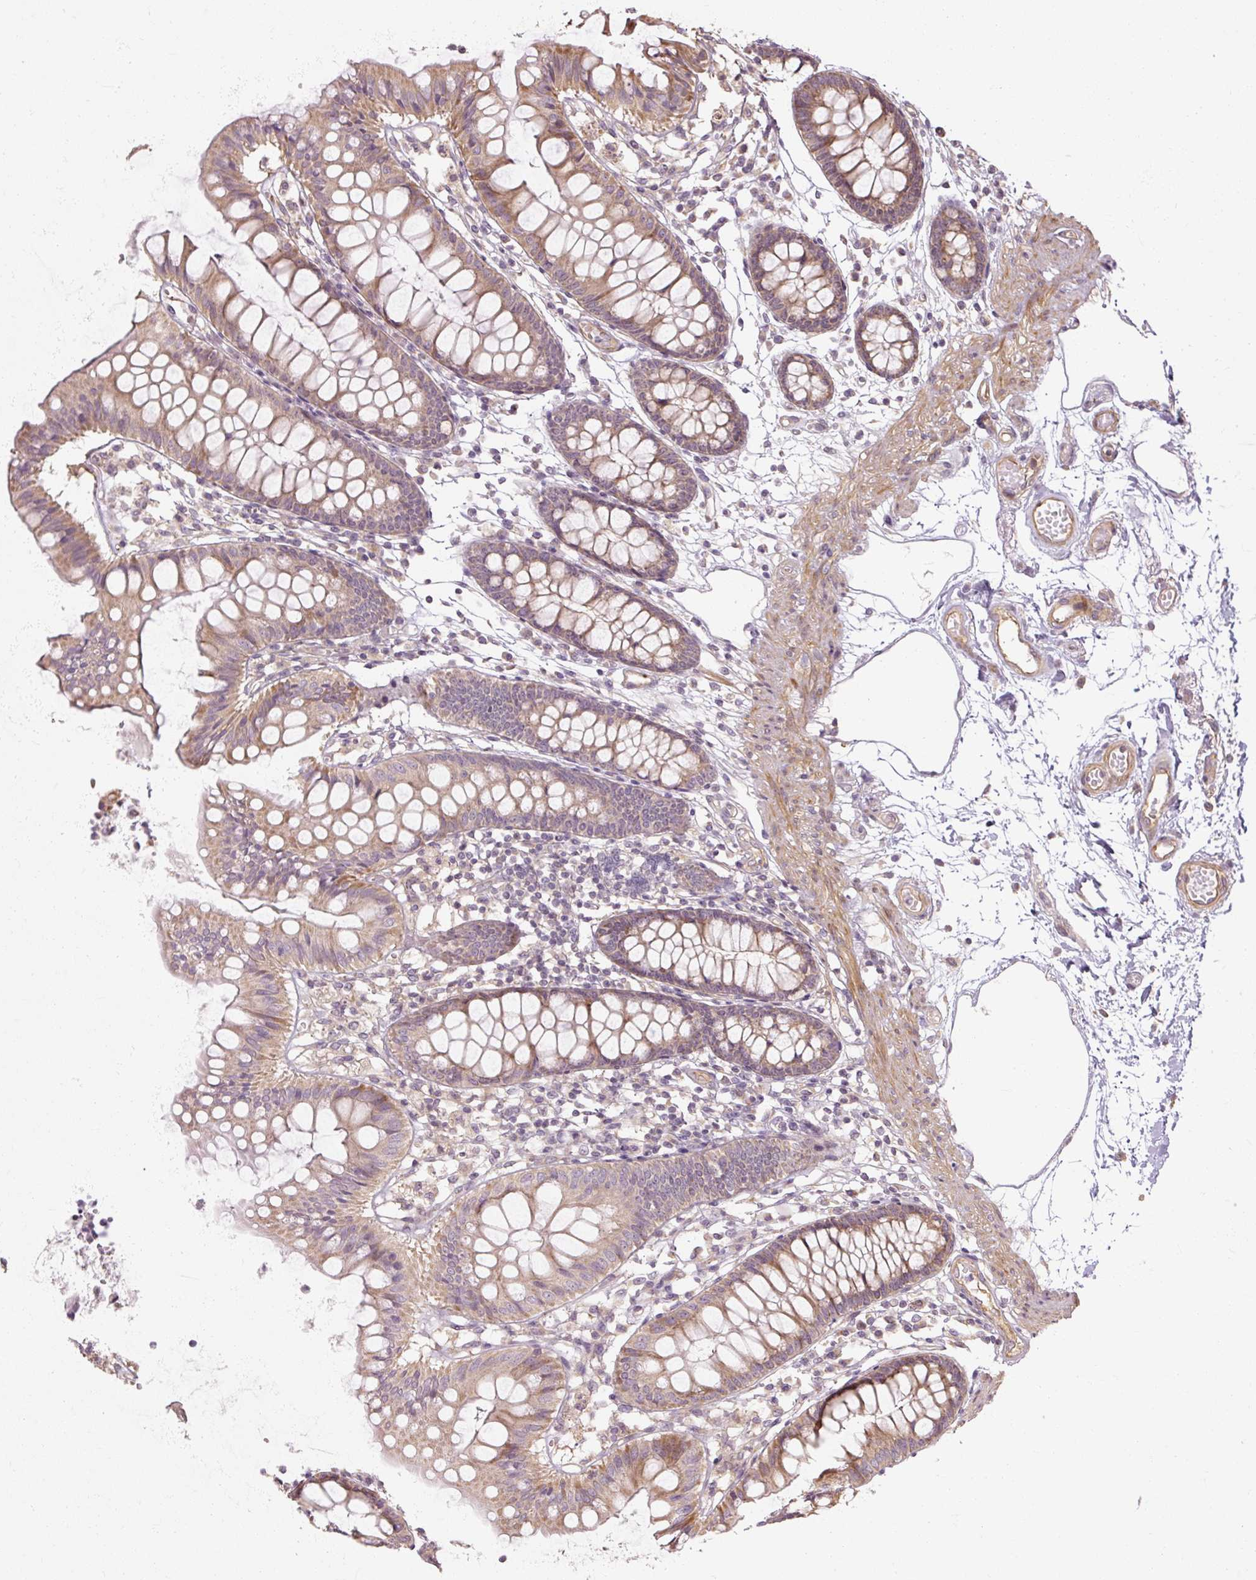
{"staining": {"intensity": "moderate", "quantity": ">75%", "location": "cytoplasmic/membranous"}, "tissue": "colon", "cell_type": "Endothelial cells", "image_type": "normal", "snomed": [{"axis": "morphology", "description": "Normal tissue, NOS"}, {"axis": "topography", "description": "Colon"}], "caption": "Endothelial cells demonstrate medium levels of moderate cytoplasmic/membranous positivity in approximately >75% of cells in normal colon. The staining is performed using DAB (3,3'-diaminobenzidine) brown chromogen to label protein expression. The nuclei are counter-stained blue using hematoxylin.", "gene": "RB1CC1", "patient": {"sex": "female", "age": 84}}